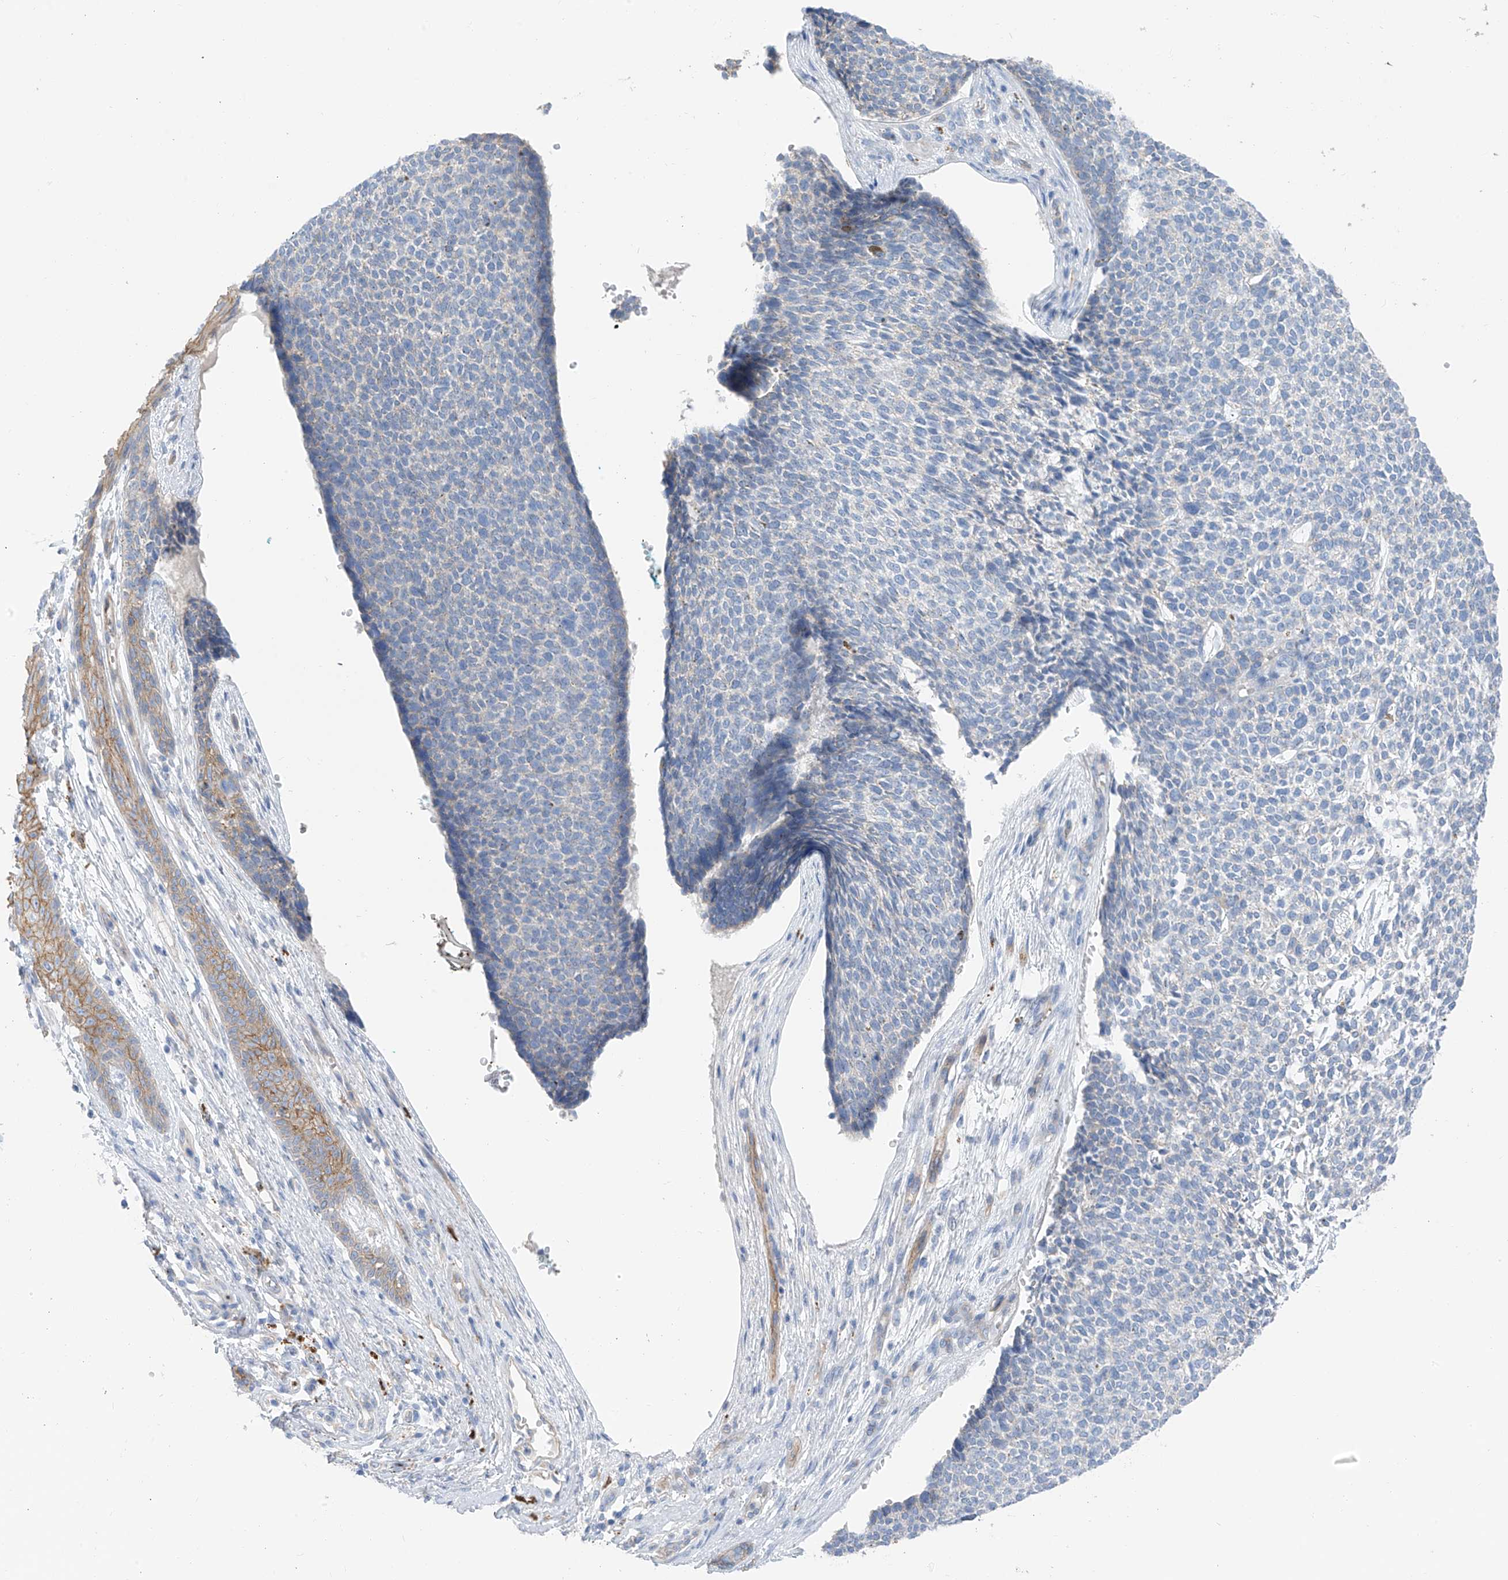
{"staining": {"intensity": "negative", "quantity": "none", "location": "none"}, "tissue": "skin cancer", "cell_type": "Tumor cells", "image_type": "cancer", "snomed": [{"axis": "morphology", "description": "Basal cell carcinoma"}, {"axis": "topography", "description": "Skin"}], "caption": "Immunohistochemistry (IHC) micrograph of skin basal cell carcinoma stained for a protein (brown), which exhibits no positivity in tumor cells. (DAB (3,3'-diaminobenzidine) immunohistochemistry, high magnification).", "gene": "ITGA9", "patient": {"sex": "female", "age": 84}}